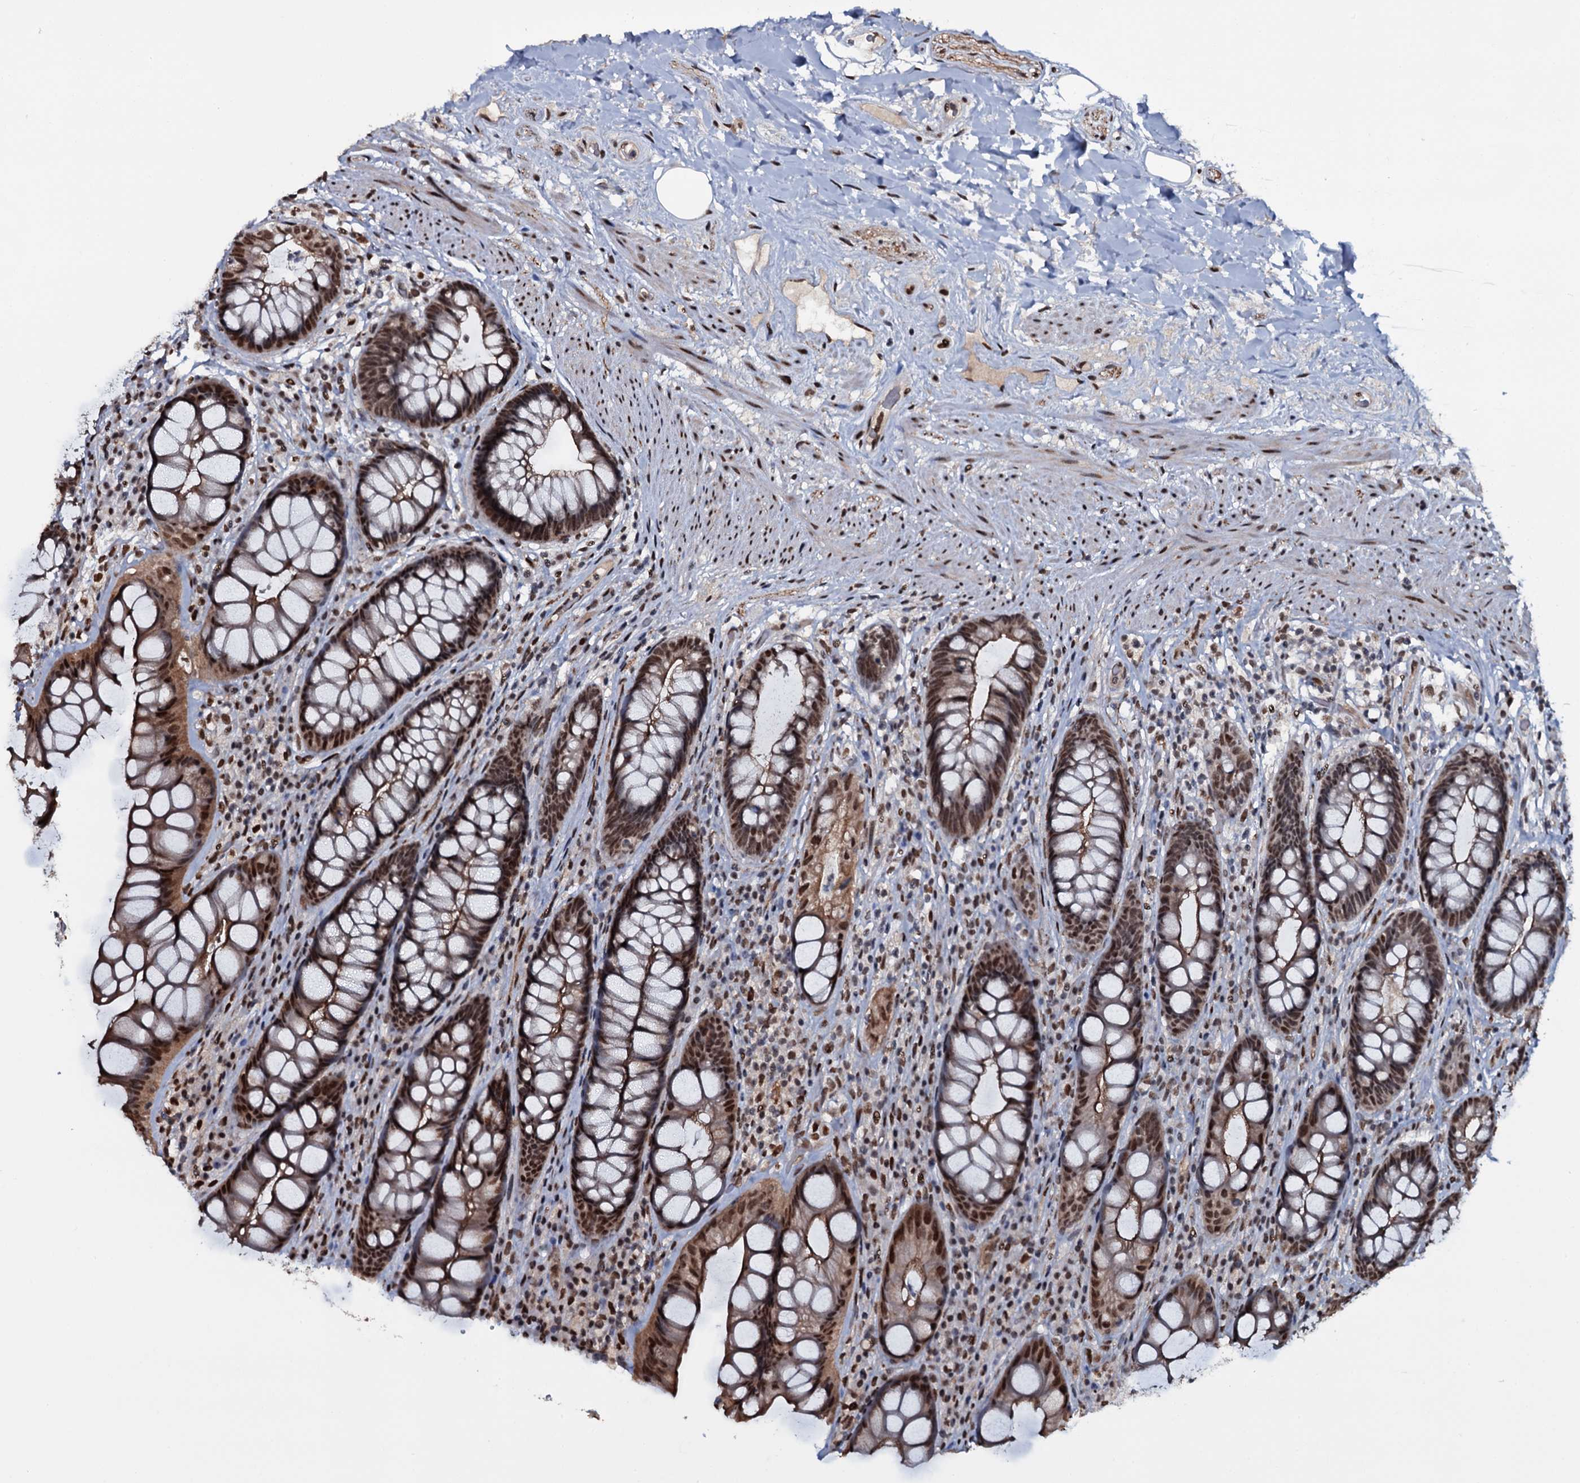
{"staining": {"intensity": "moderate", "quantity": ">75%", "location": "cytoplasmic/membranous,nuclear"}, "tissue": "rectum", "cell_type": "Glandular cells", "image_type": "normal", "snomed": [{"axis": "morphology", "description": "Normal tissue, NOS"}, {"axis": "topography", "description": "Rectum"}], "caption": "Immunohistochemistry photomicrograph of normal human rectum stained for a protein (brown), which displays medium levels of moderate cytoplasmic/membranous,nuclear expression in about >75% of glandular cells.", "gene": "SH2D4B", "patient": {"sex": "male", "age": 74}}